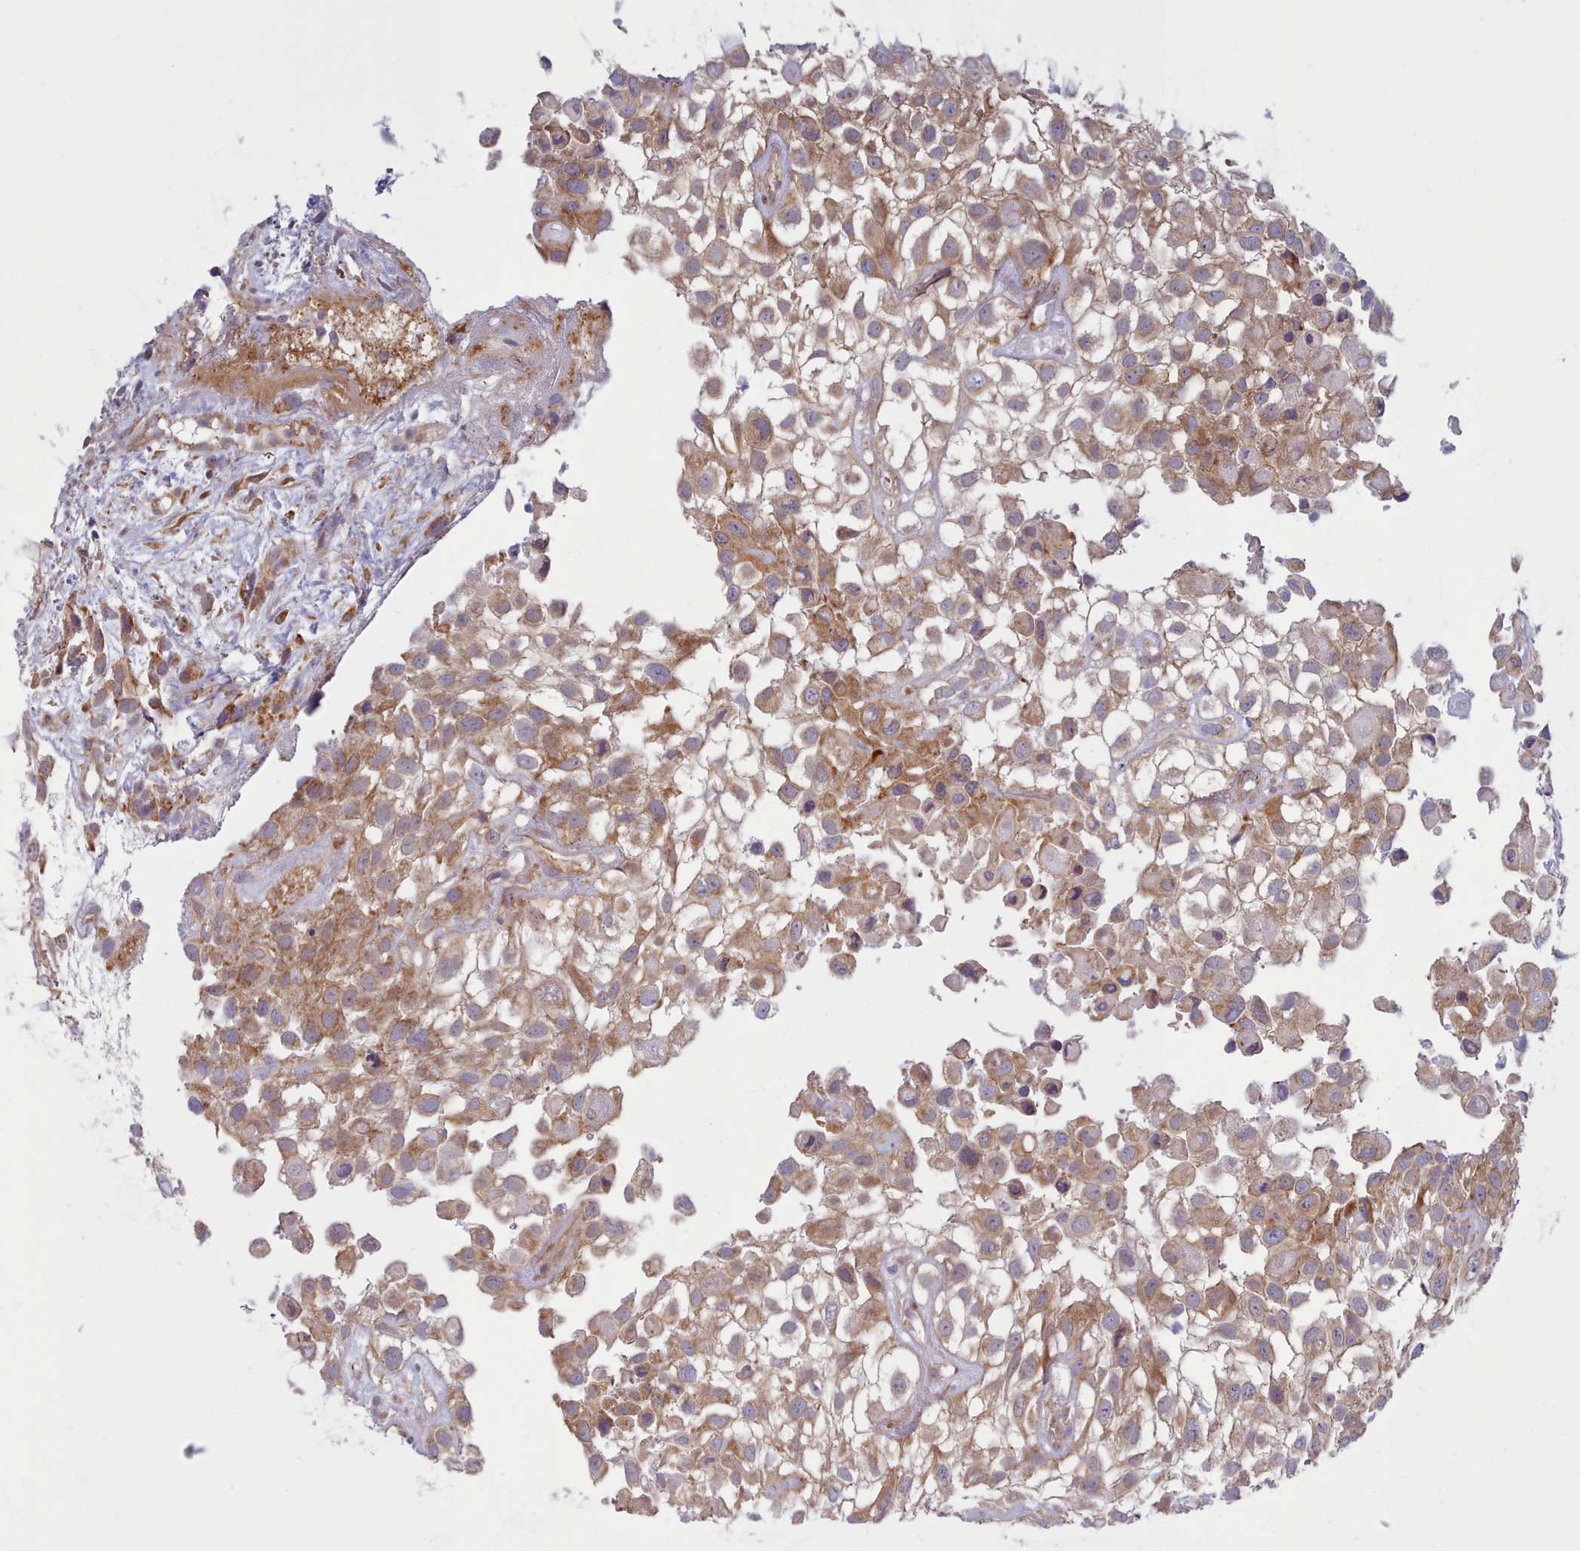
{"staining": {"intensity": "moderate", "quantity": ">75%", "location": "cytoplasmic/membranous"}, "tissue": "urothelial cancer", "cell_type": "Tumor cells", "image_type": "cancer", "snomed": [{"axis": "morphology", "description": "Urothelial carcinoma, High grade"}, {"axis": "topography", "description": "Urinary bladder"}], "caption": "Urothelial cancer stained for a protein displays moderate cytoplasmic/membranous positivity in tumor cells.", "gene": "MRPL21", "patient": {"sex": "male", "age": 56}}